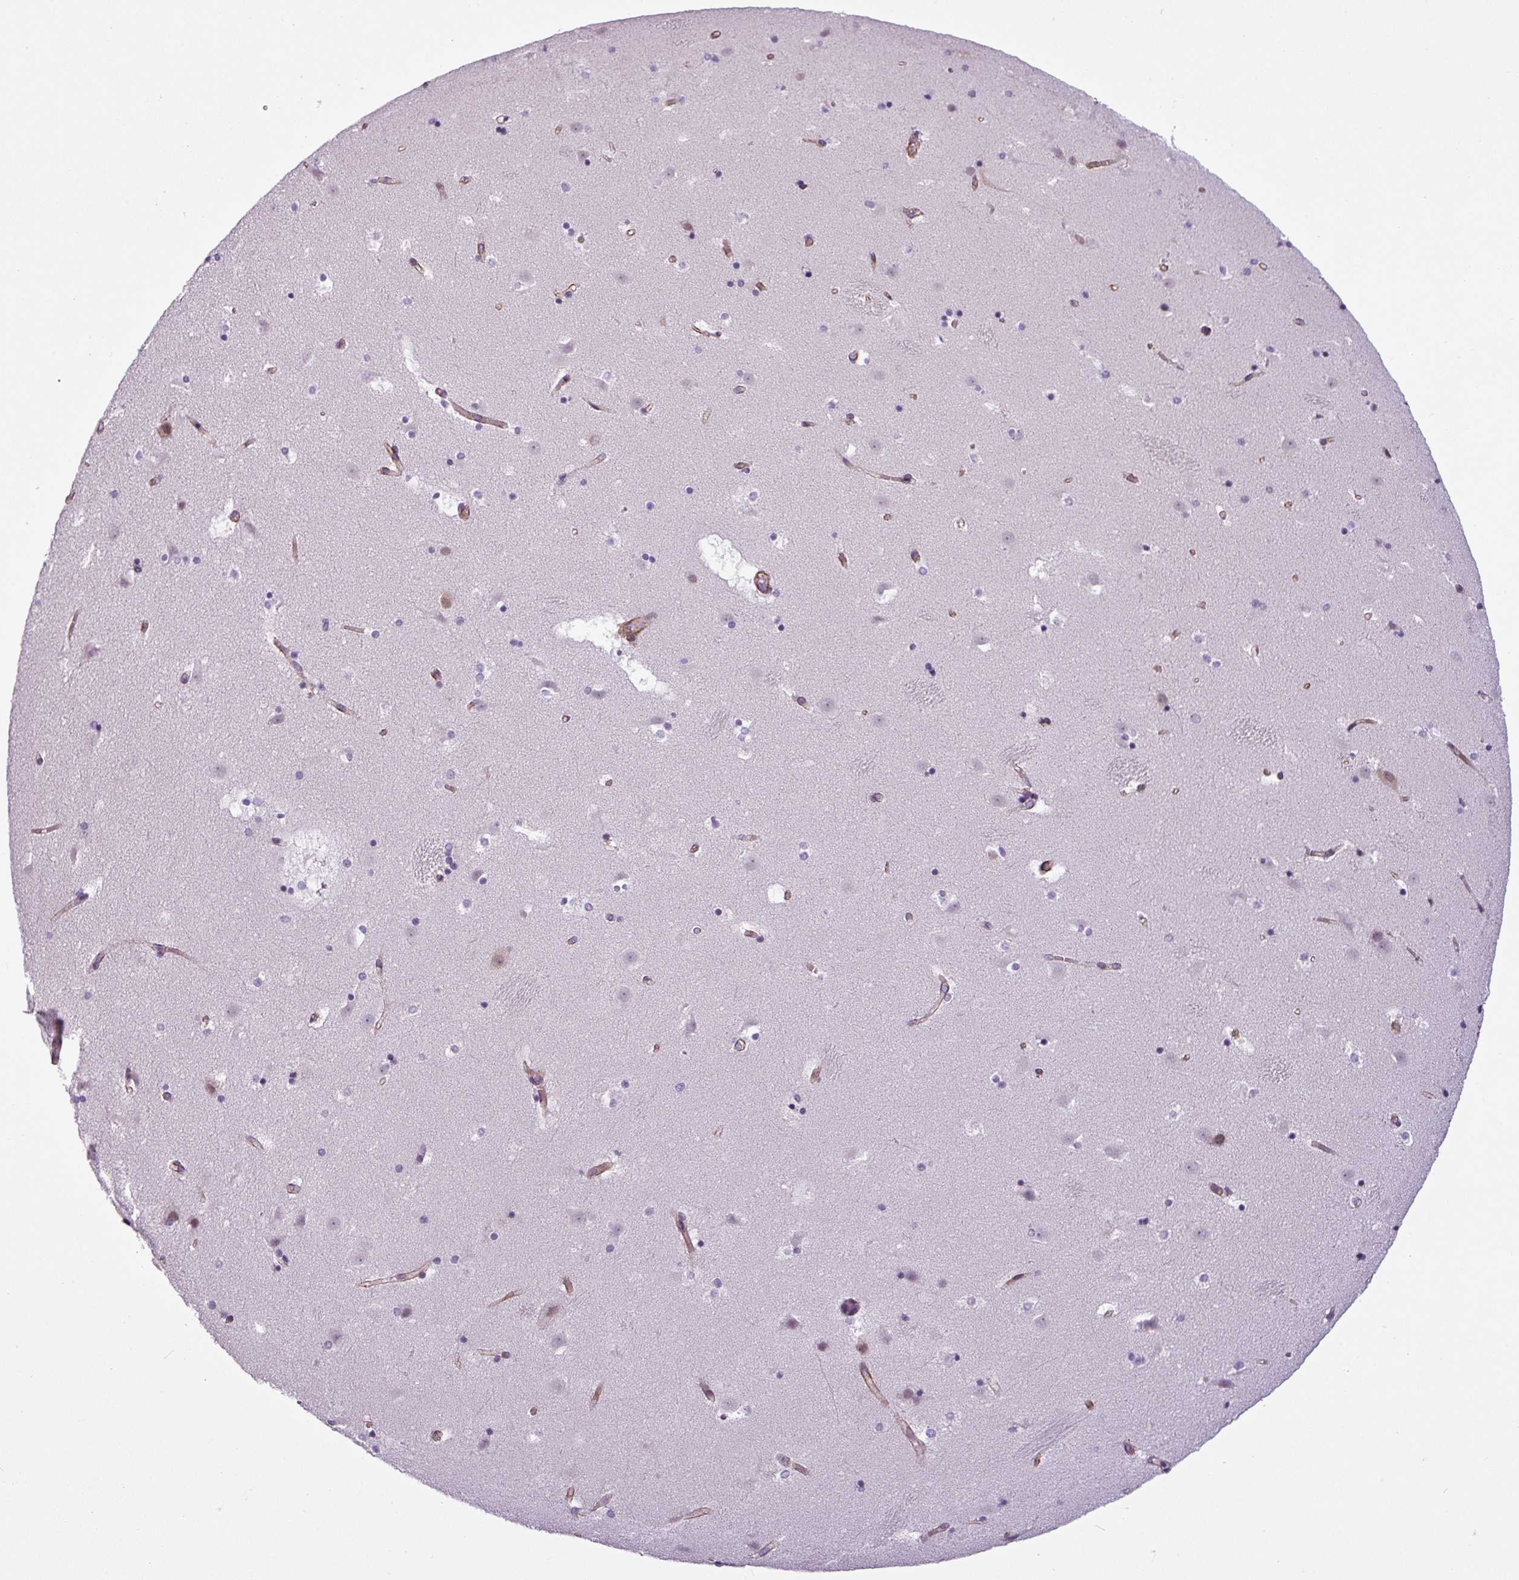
{"staining": {"intensity": "negative", "quantity": "none", "location": "none"}, "tissue": "caudate", "cell_type": "Glial cells", "image_type": "normal", "snomed": [{"axis": "morphology", "description": "Normal tissue, NOS"}, {"axis": "topography", "description": "Lateral ventricle wall"}], "caption": "Immunohistochemical staining of benign caudate exhibits no significant positivity in glial cells. (DAB IHC with hematoxylin counter stain).", "gene": "ATP10A", "patient": {"sex": "male", "age": 45}}